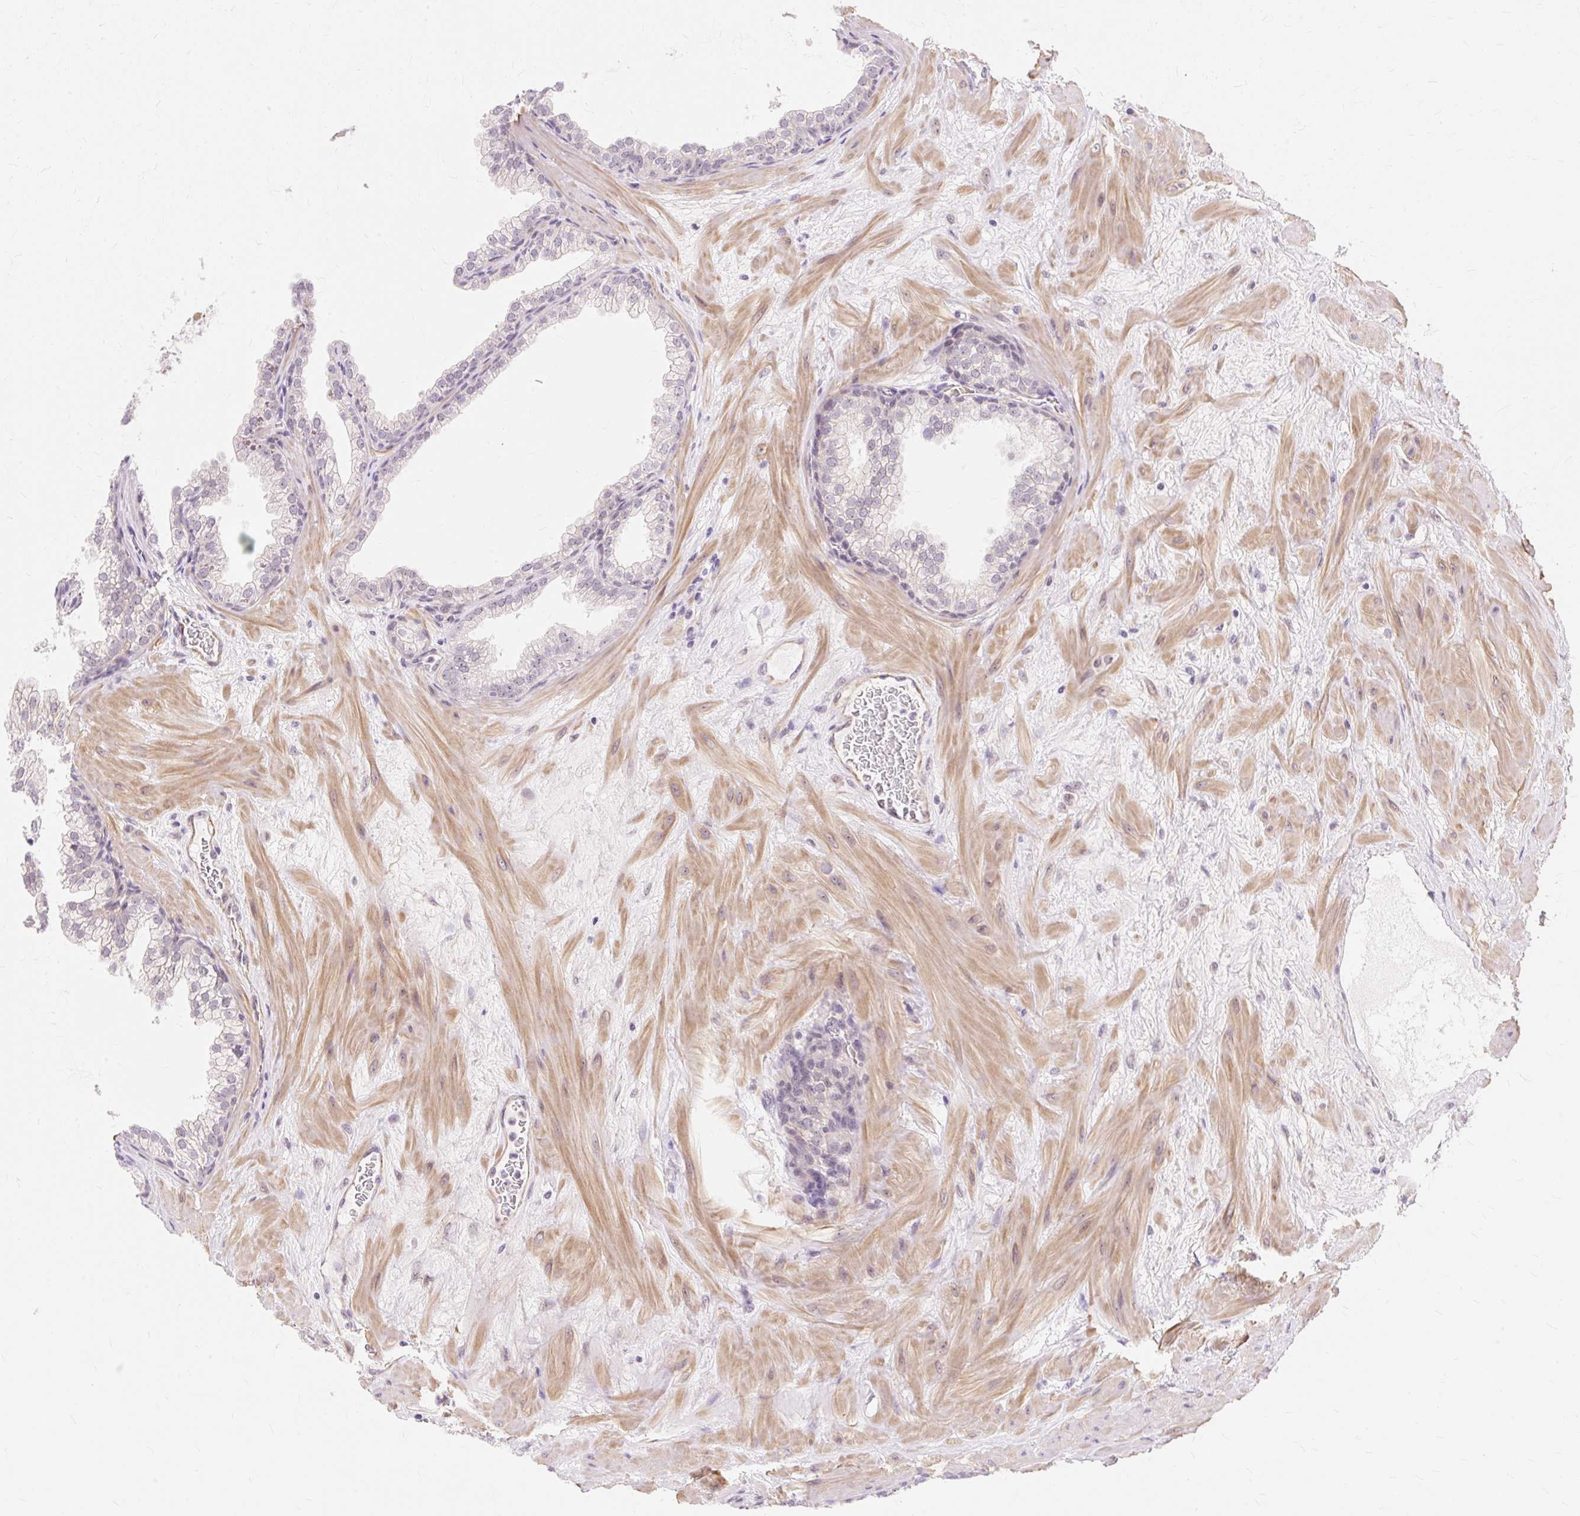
{"staining": {"intensity": "weak", "quantity": "<25%", "location": "nuclear"}, "tissue": "prostate", "cell_type": "Glandular cells", "image_type": "normal", "snomed": [{"axis": "morphology", "description": "Normal tissue, NOS"}, {"axis": "topography", "description": "Prostate"}], "caption": "The histopathology image demonstrates no significant staining in glandular cells of prostate.", "gene": "OBP2A", "patient": {"sex": "male", "age": 37}}